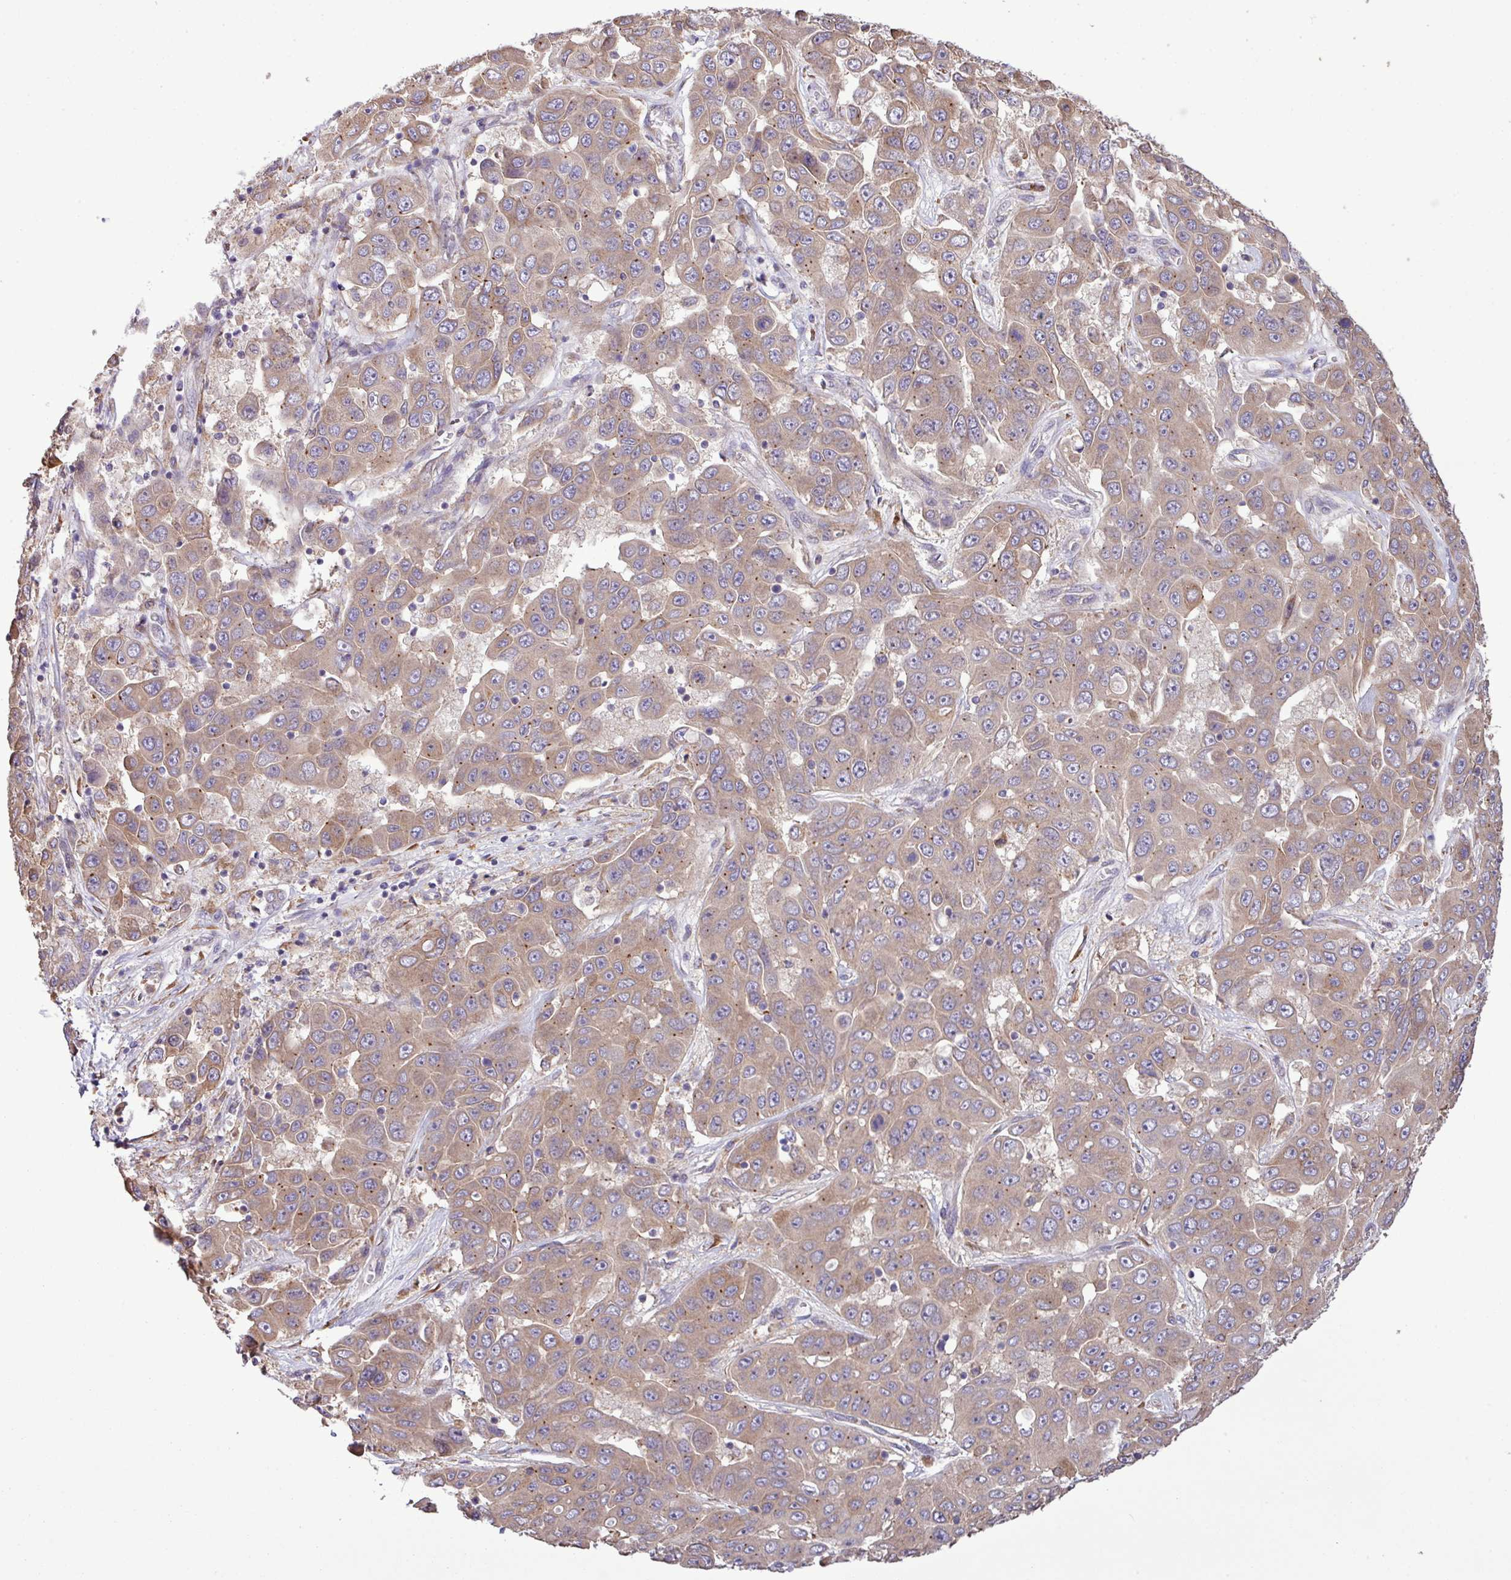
{"staining": {"intensity": "weak", "quantity": ">75%", "location": "cytoplasmic/membranous"}, "tissue": "liver cancer", "cell_type": "Tumor cells", "image_type": "cancer", "snomed": [{"axis": "morphology", "description": "Cholangiocarcinoma"}, {"axis": "topography", "description": "Liver"}], "caption": "Immunohistochemical staining of liver cancer reveals weak cytoplasmic/membranous protein positivity in approximately >75% of tumor cells.", "gene": "MEGF6", "patient": {"sex": "female", "age": 52}}